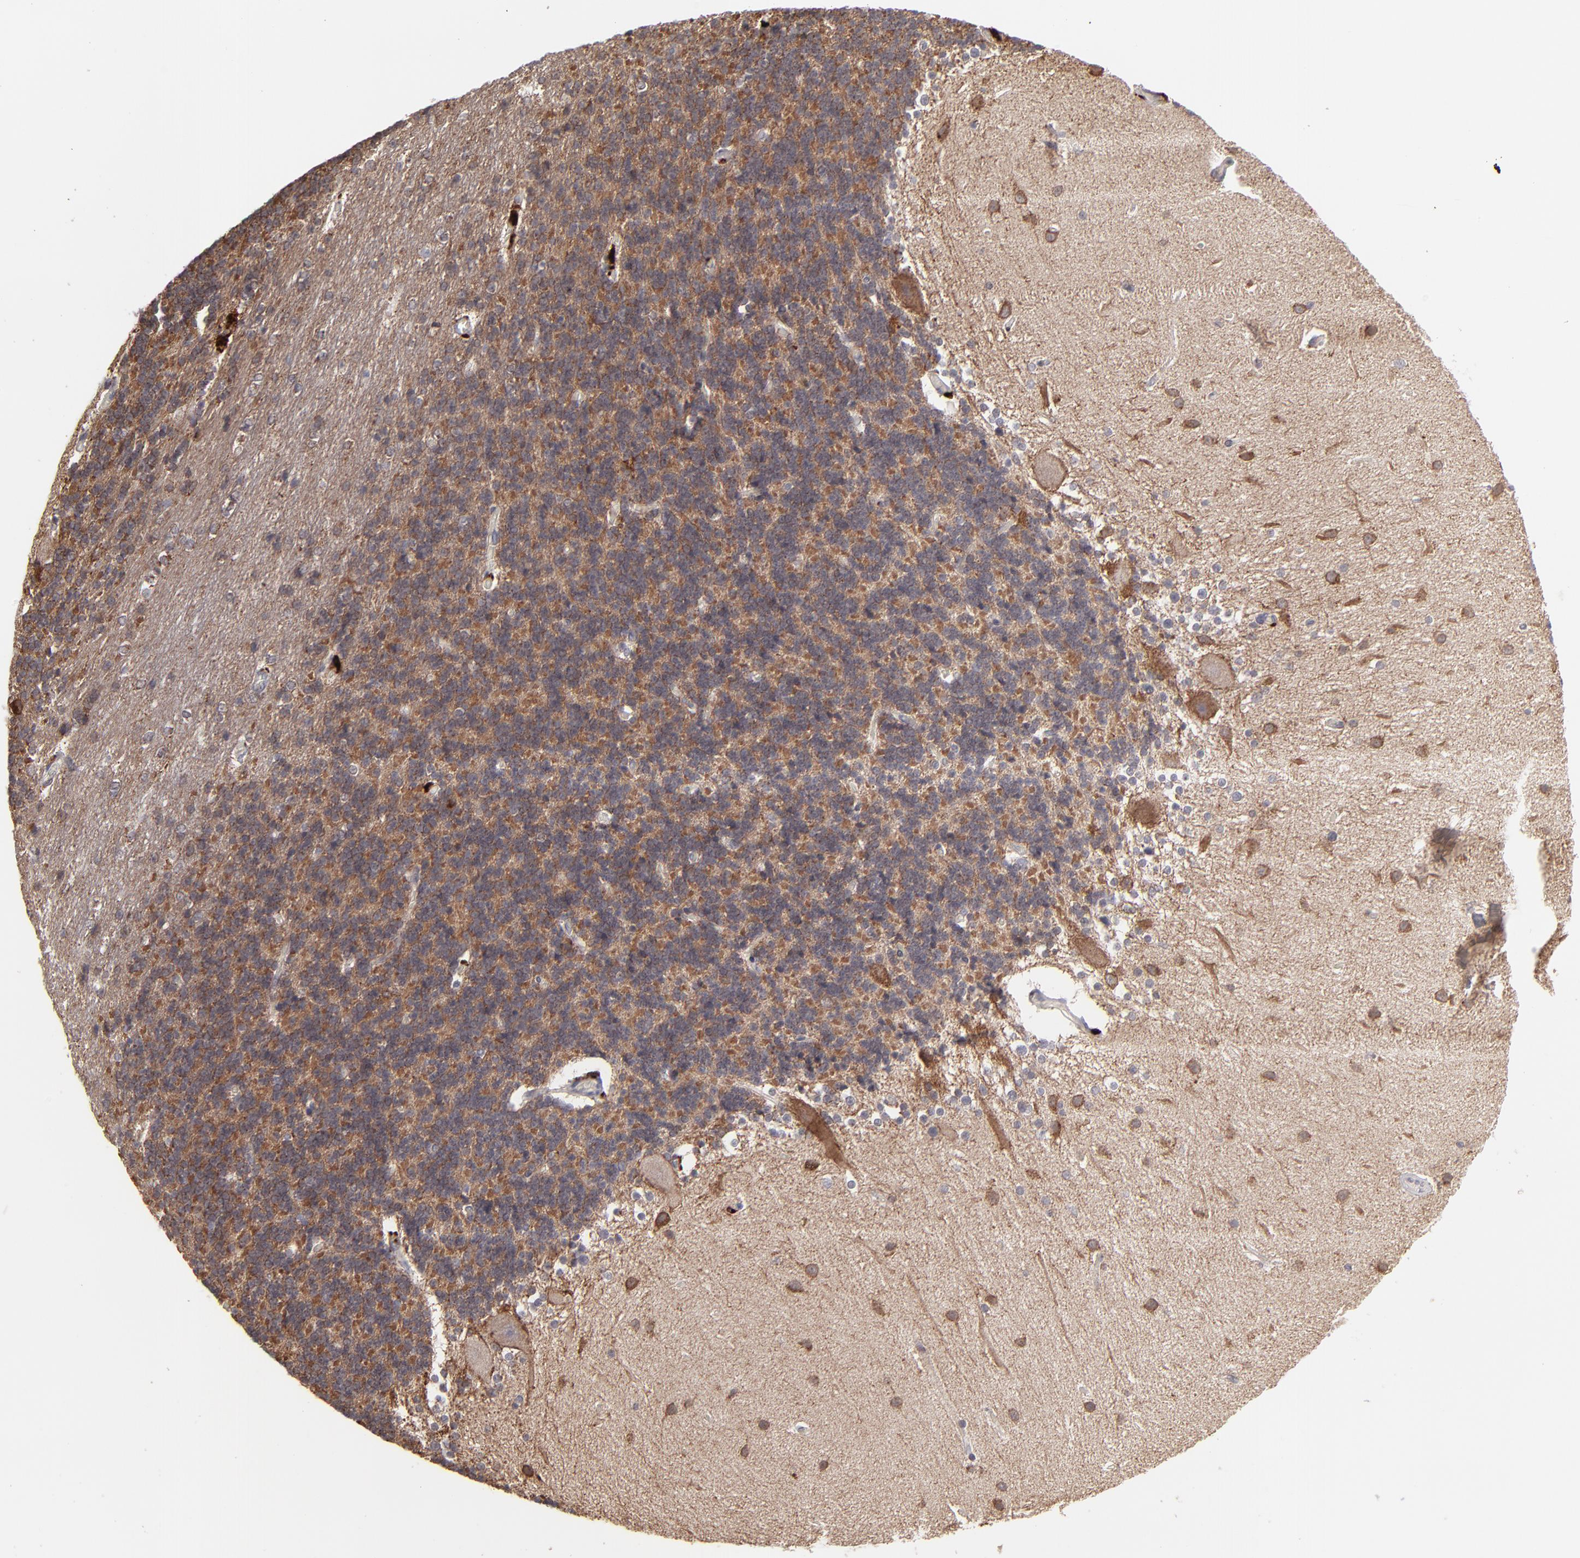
{"staining": {"intensity": "negative", "quantity": "none", "location": "none"}, "tissue": "cerebellum", "cell_type": "Cells in granular layer", "image_type": "normal", "snomed": [{"axis": "morphology", "description": "Normal tissue, NOS"}, {"axis": "topography", "description": "Cerebellum"}], "caption": "IHC histopathology image of normal human cerebellum stained for a protein (brown), which reveals no expression in cells in granular layer. The staining is performed using DAB brown chromogen with nuclei counter-stained in using hematoxylin.", "gene": "SLC15A1", "patient": {"sex": "female", "age": 54}}